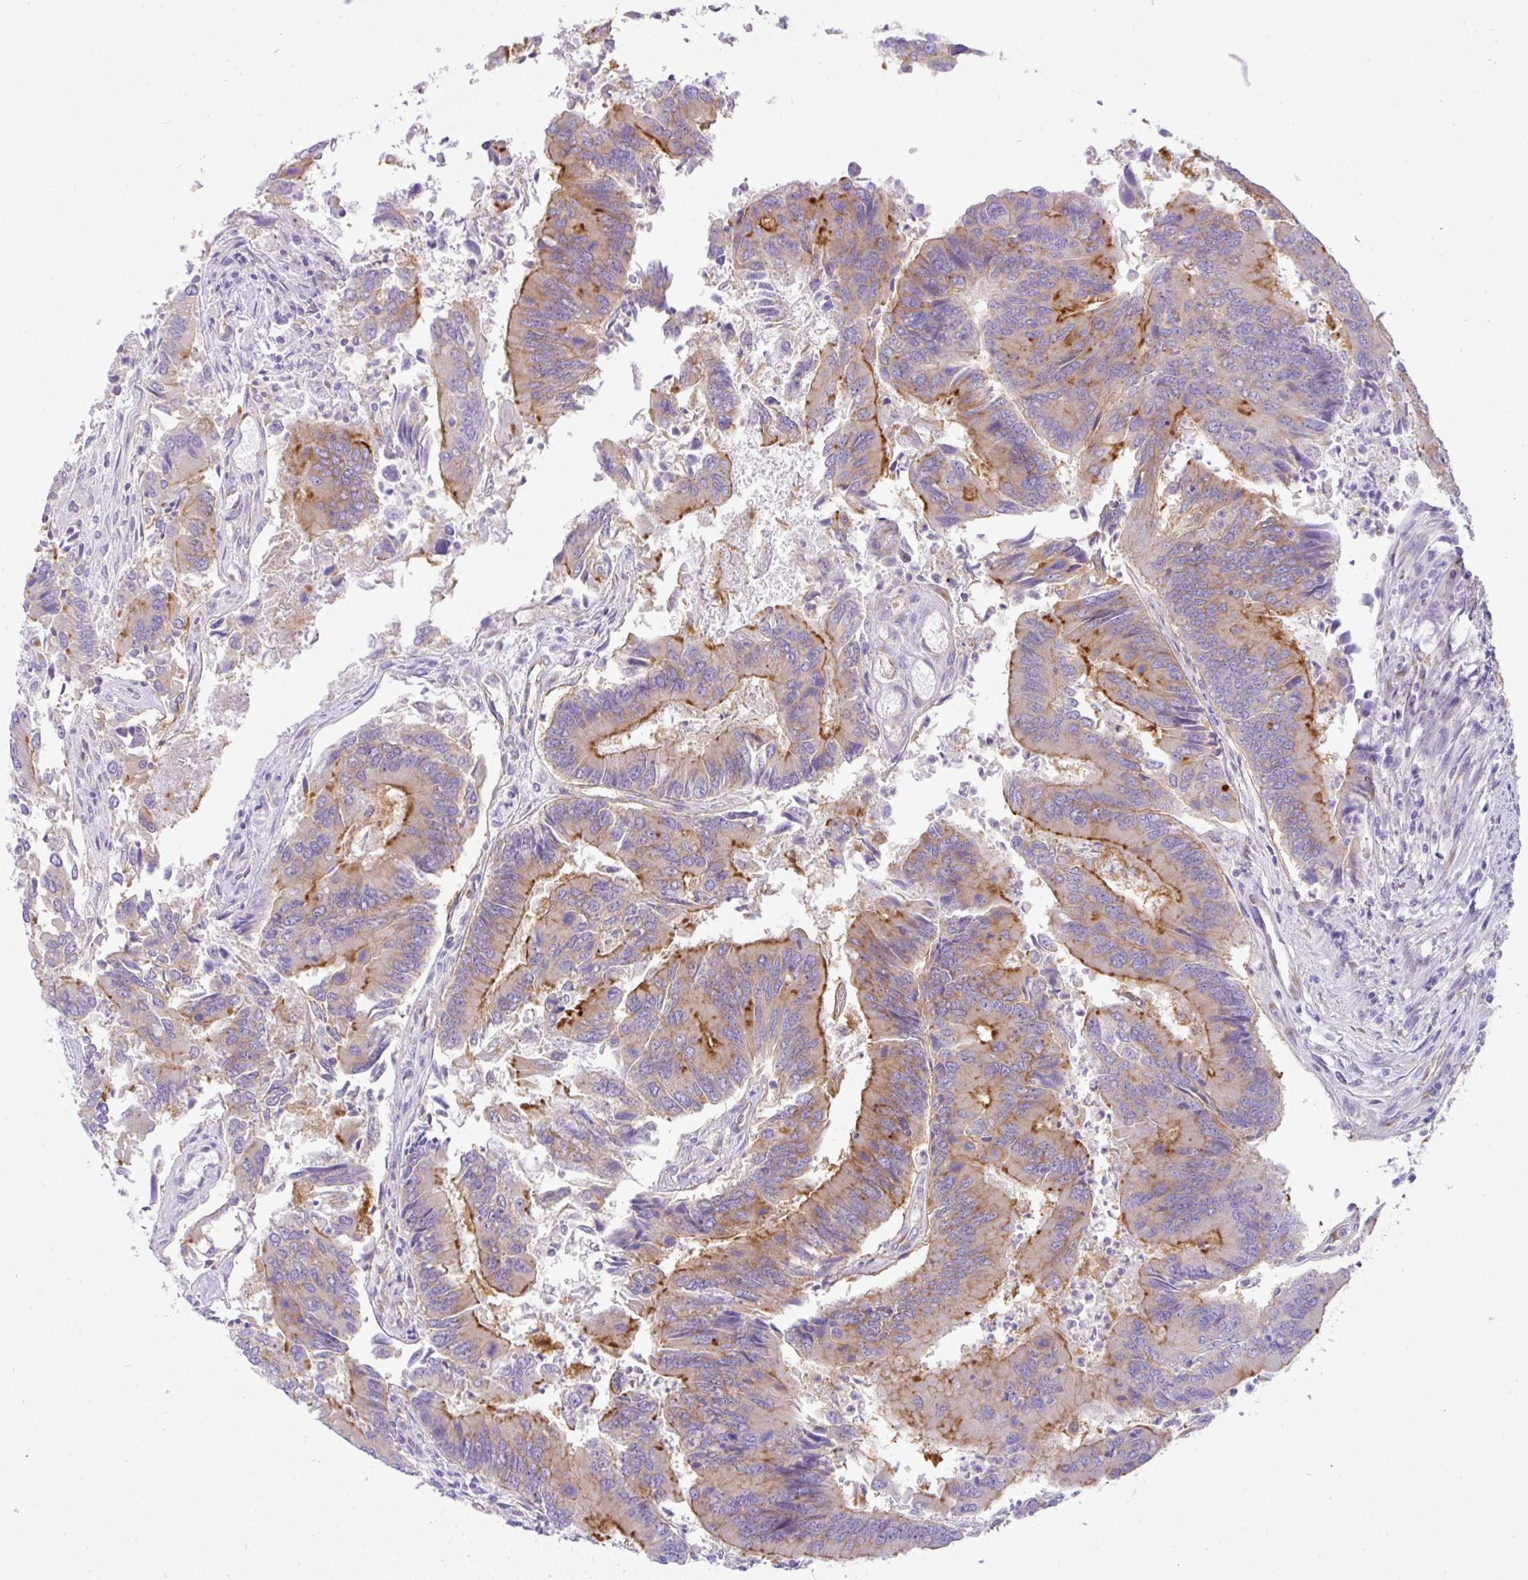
{"staining": {"intensity": "strong", "quantity": "25%-75%", "location": "cytoplasmic/membranous"}, "tissue": "colorectal cancer", "cell_type": "Tumor cells", "image_type": "cancer", "snomed": [{"axis": "morphology", "description": "Adenocarcinoma, NOS"}, {"axis": "topography", "description": "Colon"}], "caption": "An image of human adenocarcinoma (colorectal) stained for a protein exhibits strong cytoplasmic/membranous brown staining in tumor cells.", "gene": "FAM177A1", "patient": {"sex": "female", "age": 67}}